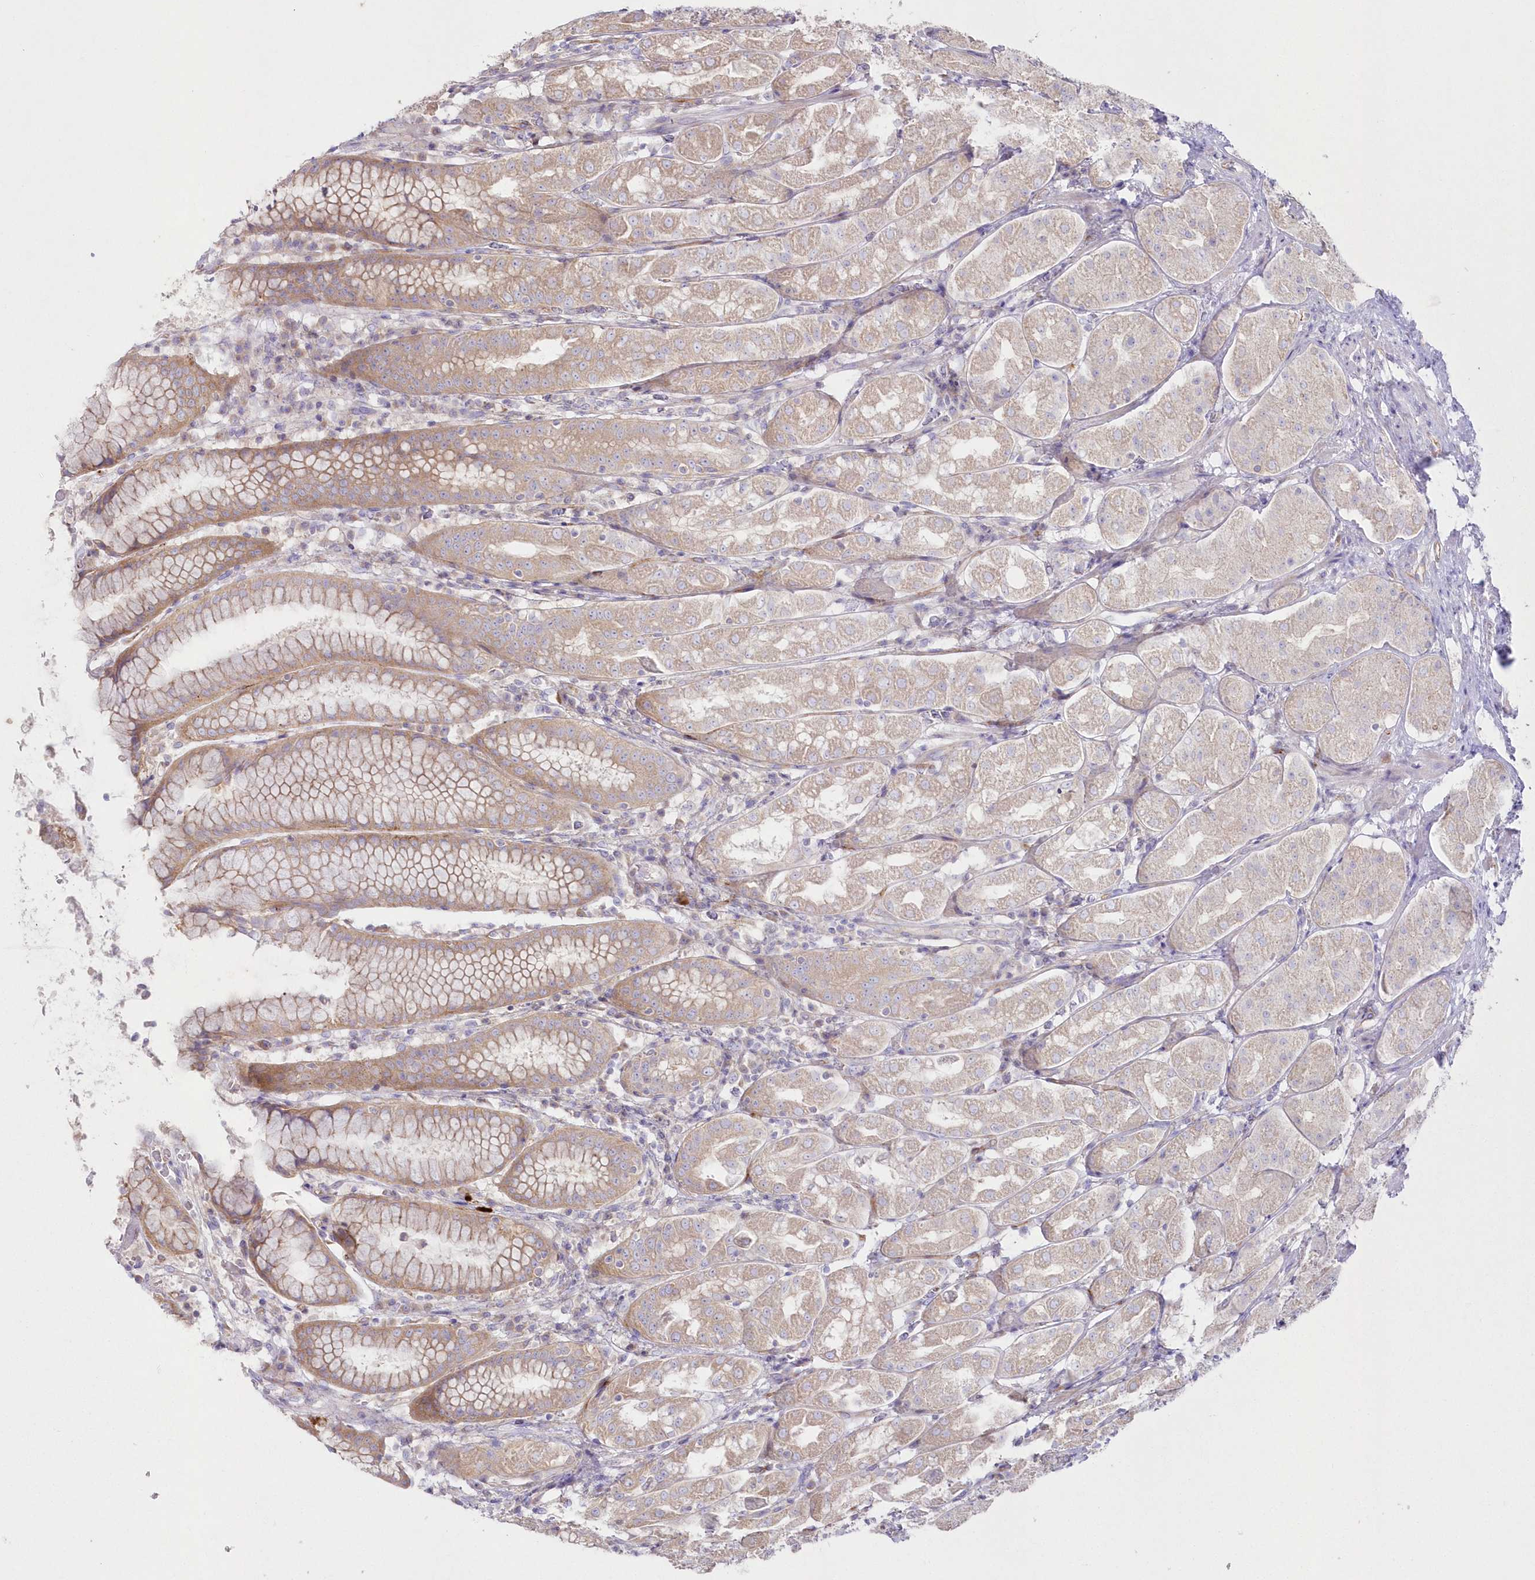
{"staining": {"intensity": "weak", "quantity": ">75%", "location": "cytoplasmic/membranous"}, "tissue": "stomach", "cell_type": "Glandular cells", "image_type": "normal", "snomed": [{"axis": "morphology", "description": "Normal tissue, NOS"}, {"axis": "topography", "description": "Stomach"}, {"axis": "topography", "description": "Stomach, lower"}], "caption": "Glandular cells exhibit low levels of weak cytoplasmic/membranous staining in approximately >75% of cells in unremarkable human stomach.", "gene": "ZNF843", "patient": {"sex": "female", "age": 56}}